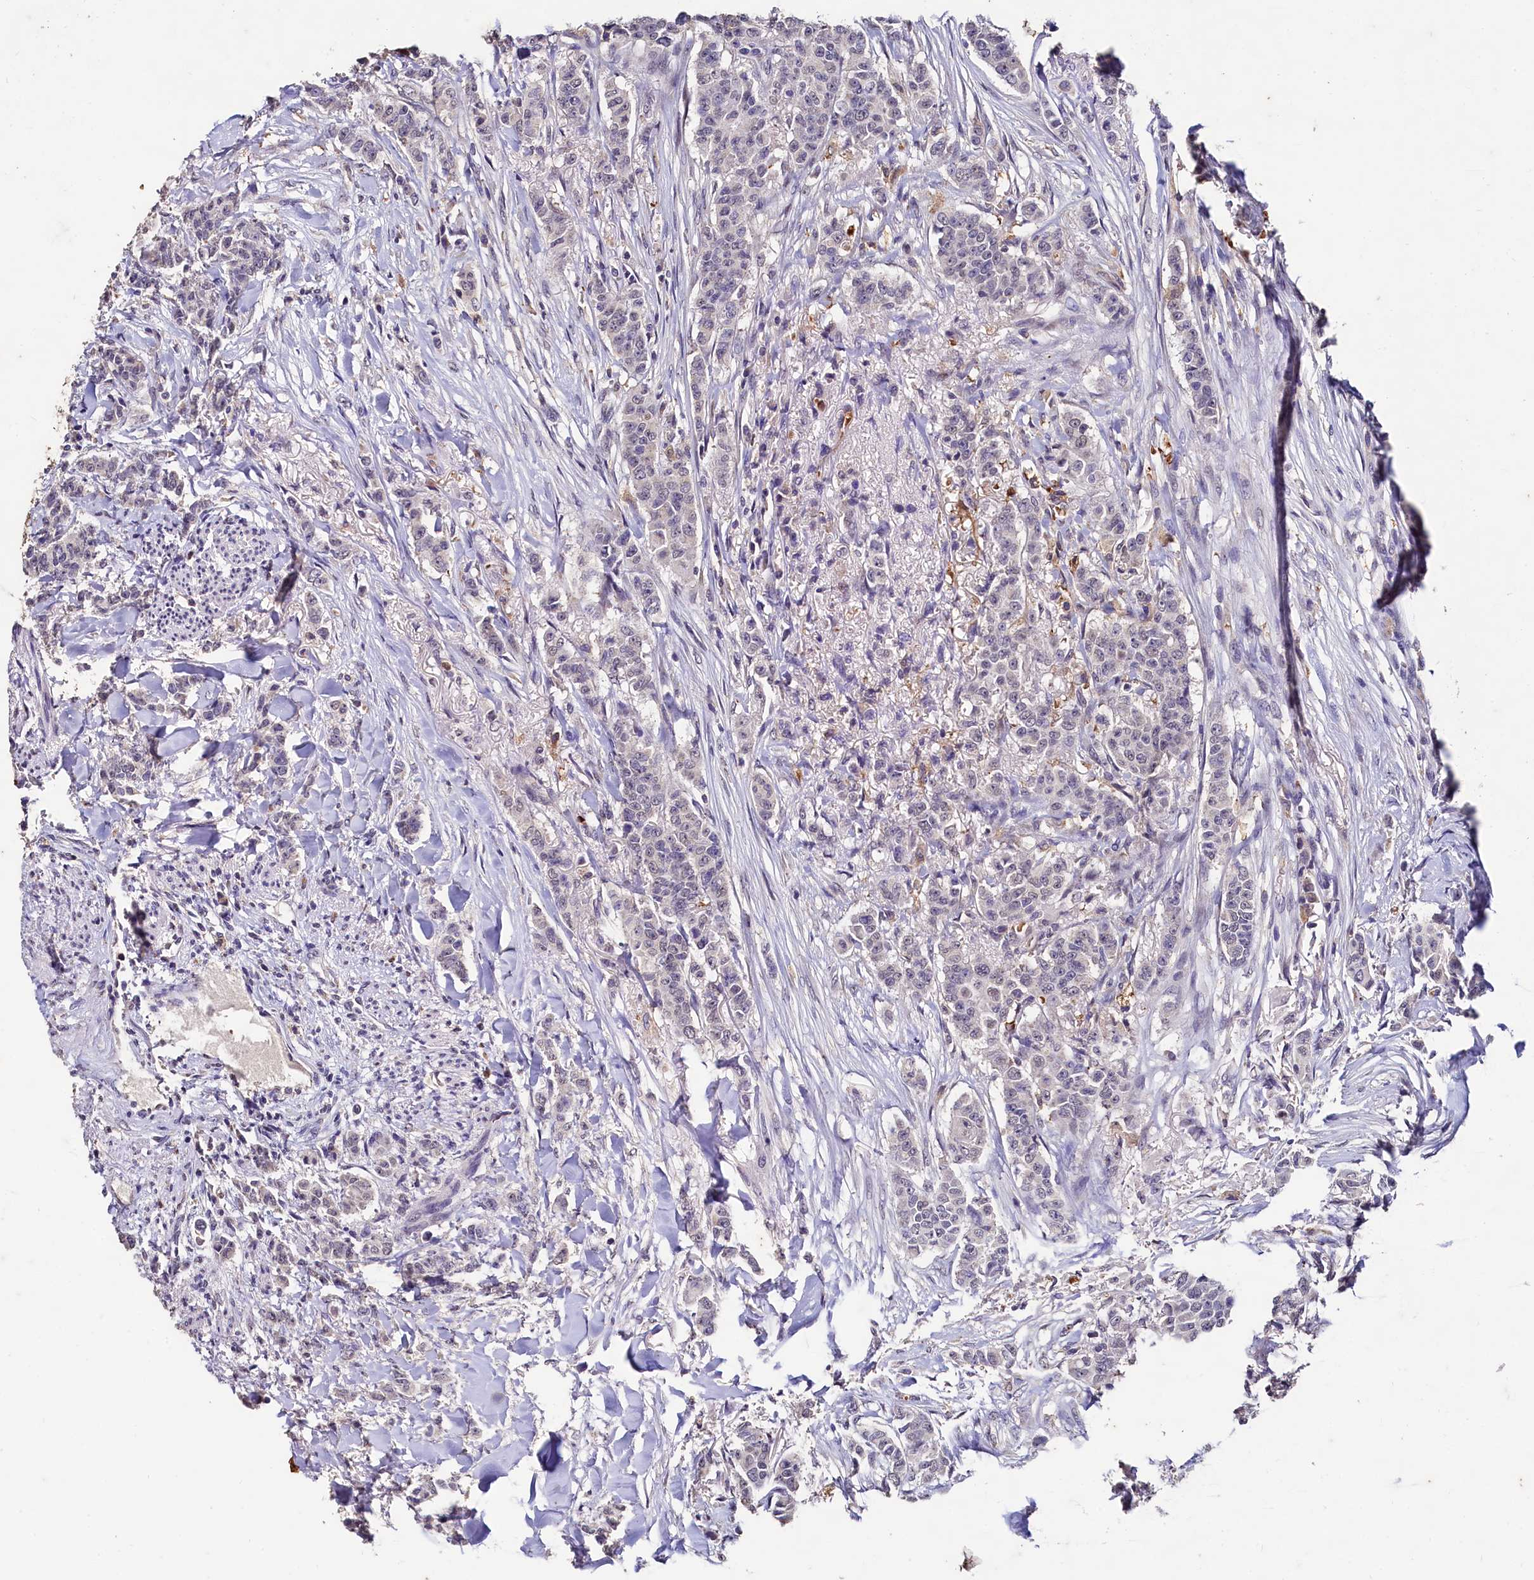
{"staining": {"intensity": "negative", "quantity": "none", "location": "none"}, "tissue": "breast cancer", "cell_type": "Tumor cells", "image_type": "cancer", "snomed": [{"axis": "morphology", "description": "Duct carcinoma"}, {"axis": "topography", "description": "Breast"}], "caption": "Human infiltrating ductal carcinoma (breast) stained for a protein using immunohistochemistry displays no positivity in tumor cells.", "gene": "CSTPP1", "patient": {"sex": "female", "age": 40}}